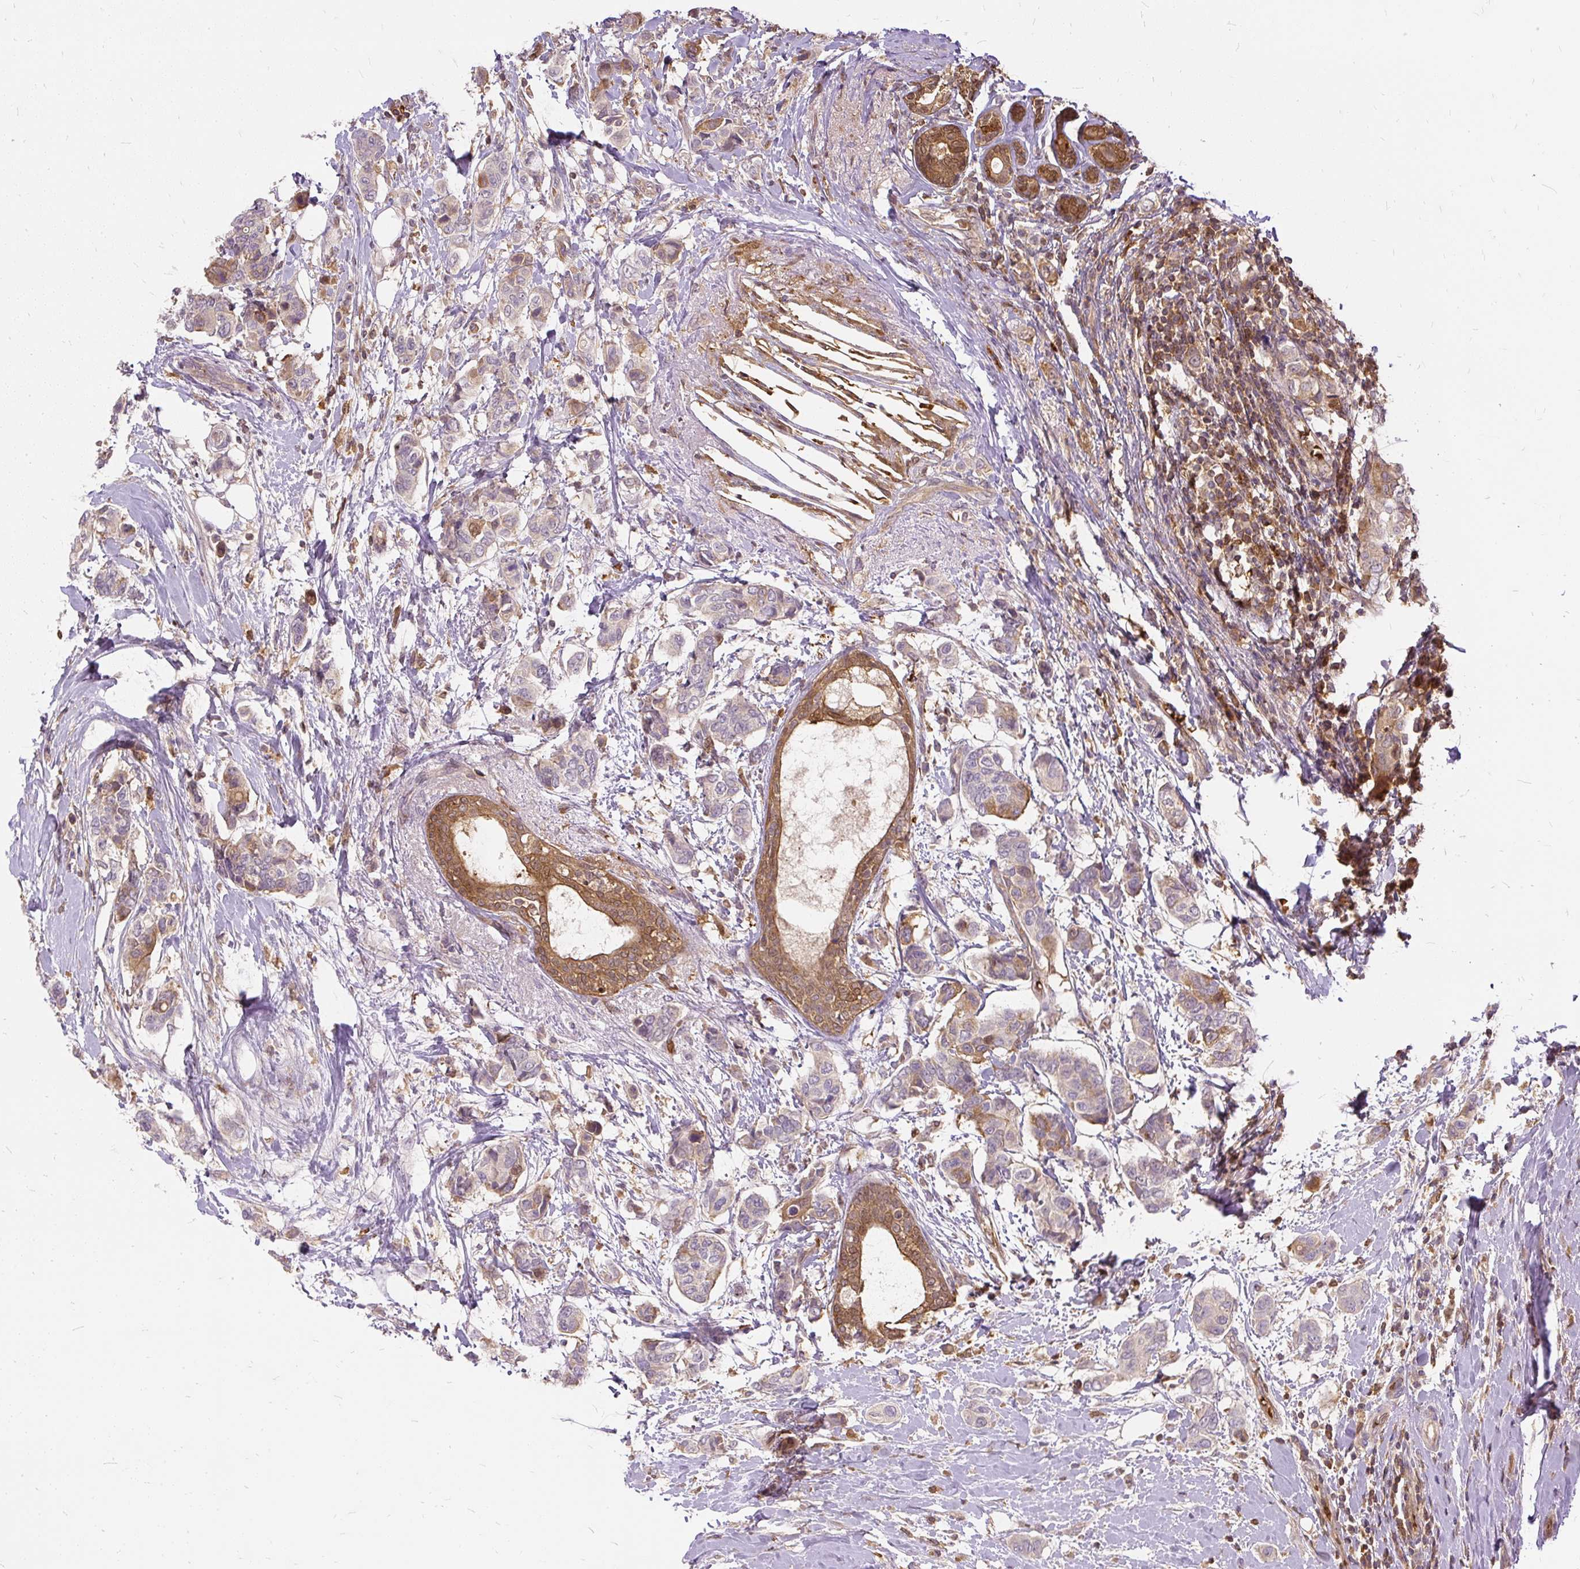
{"staining": {"intensity": "moderate", "quantity": "<25%", "location": "cytoplasmic/membranous"}, "tissue": "breast cancer", "cell_type": "Tumor cells", "image_type": "cancer", "snomed": [{"axis": "morphology", "description": "Lobular carcinoma"}, {"axis": "topography", "description": "Breast"}], "caption": "This is a micrograph of immunohistochemistry (IHC) staining of breast lobular carcinoma, which shows moderate staining in the cytoplasmic/membranous of tumor cells.", "gene": "AP5S1", "patient": {"sex": "female", "age": 51}}